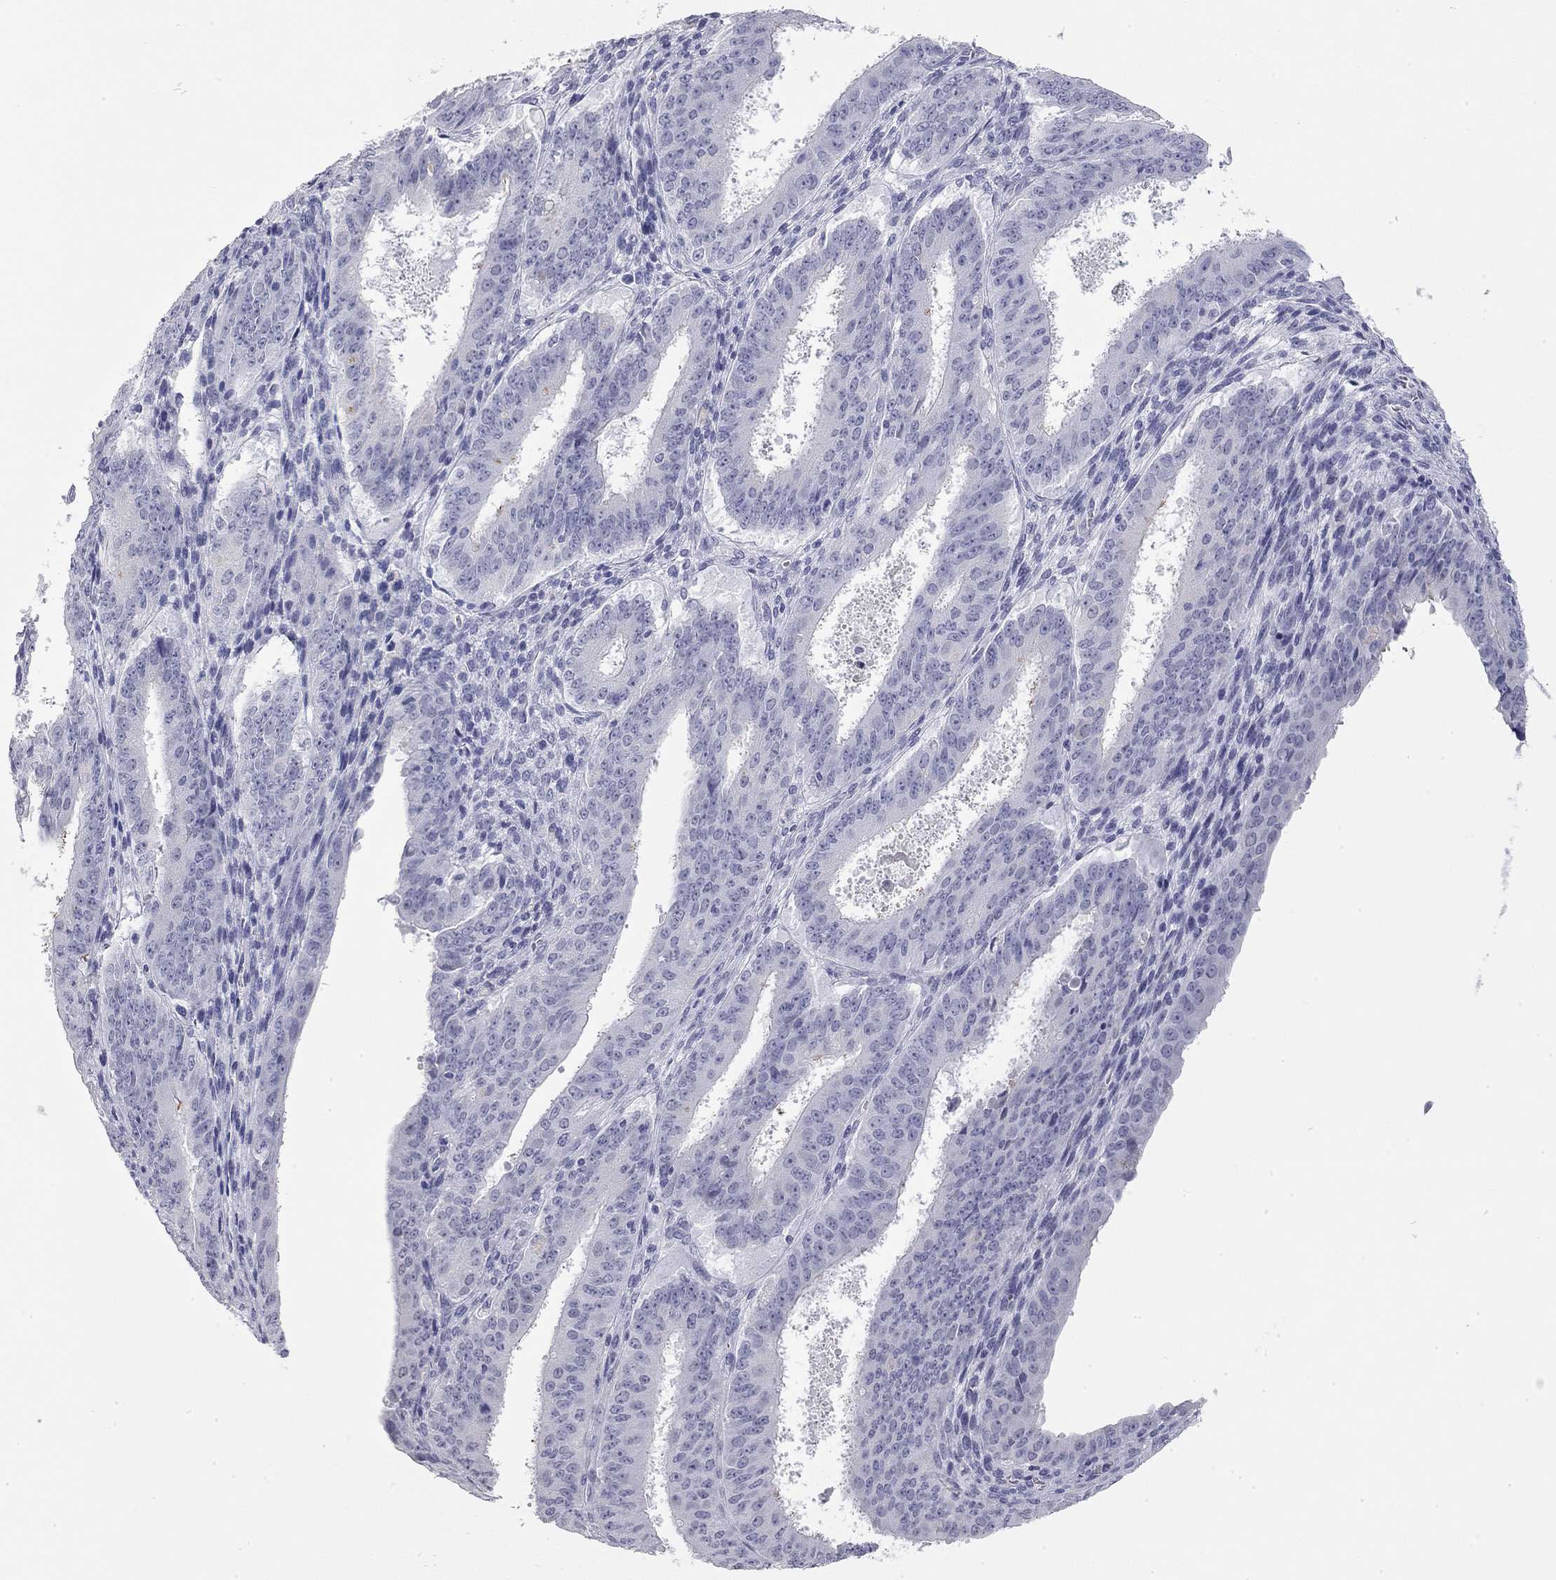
{"staining": {"intensity": "negative", "quantity": "none", "location": "none"}, "tissue": "ovarian cancer", "cell_type": "Tumor cells", "image_type": "cancer", "snomed": [{"axis": "morphology", "description": "Carcinoma, endometroid"}, {"axis": "topography", "description": "Ovary"}], "caption": "This is an immunohistochemistry (IHC) image of human ovarian cancer (endometroid carcinoma). There is no staining in tumor cells.", "gene": "AK8", "patient": {"sex": "female", "age": 42}}